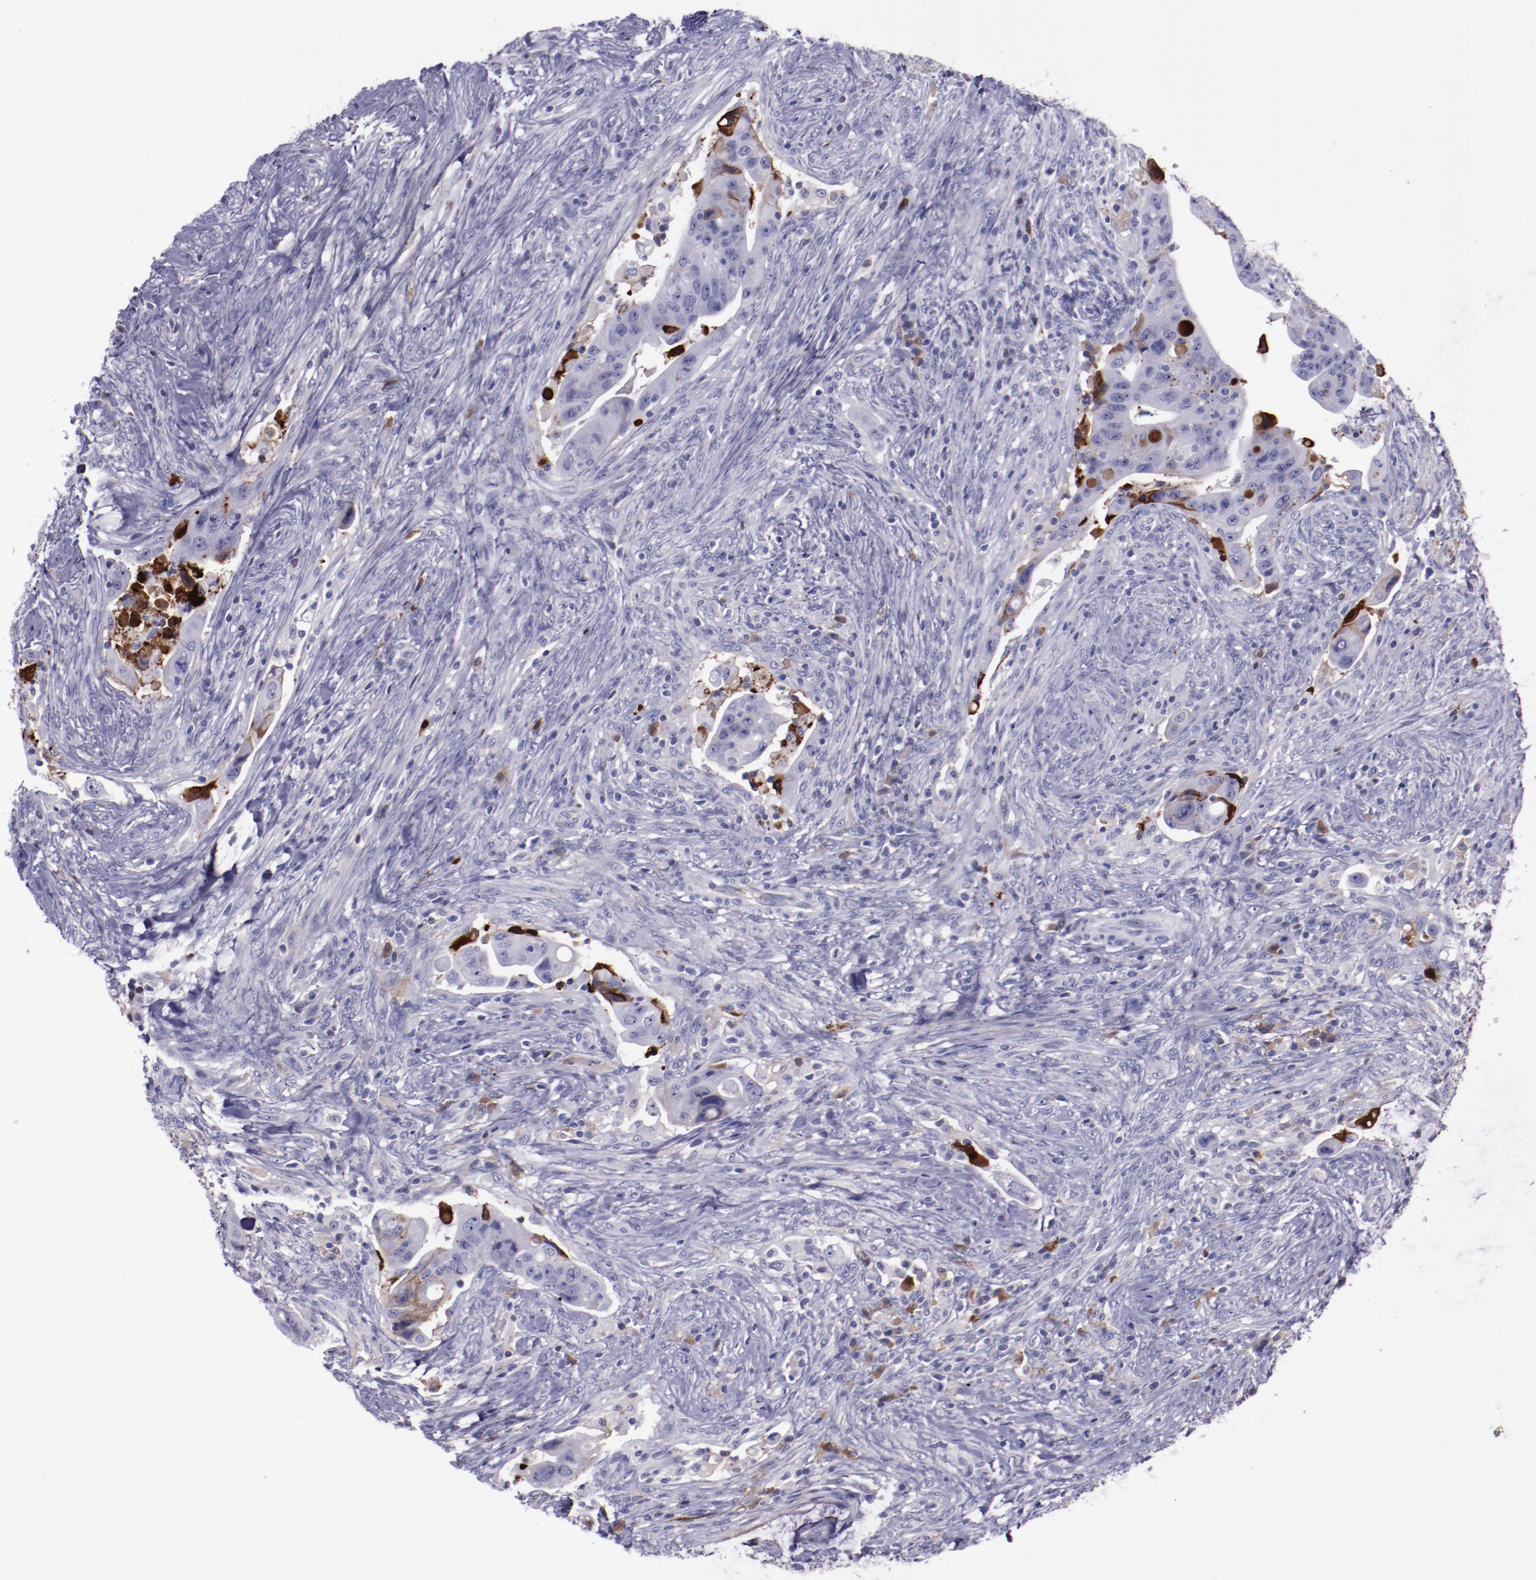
{"staining": {"intensity": "weak", "quantity": "<25%", "location": "cytoplasmic/membranous"}, "tissue": "colorectal cancer", "cell_type": "Tumor cells", "image_type": "cancer", "snomed": [{"axis": "morphology", "description": "Adenocarcinoma, NOS"}, {"axis": "topography", "description": "Rectum"}], "caption": "Protein analysis of colorectal cancer shows no significant expression in tumor cells.", "gene": "APOH", "patient": {"sex": "female", "age": 71}}